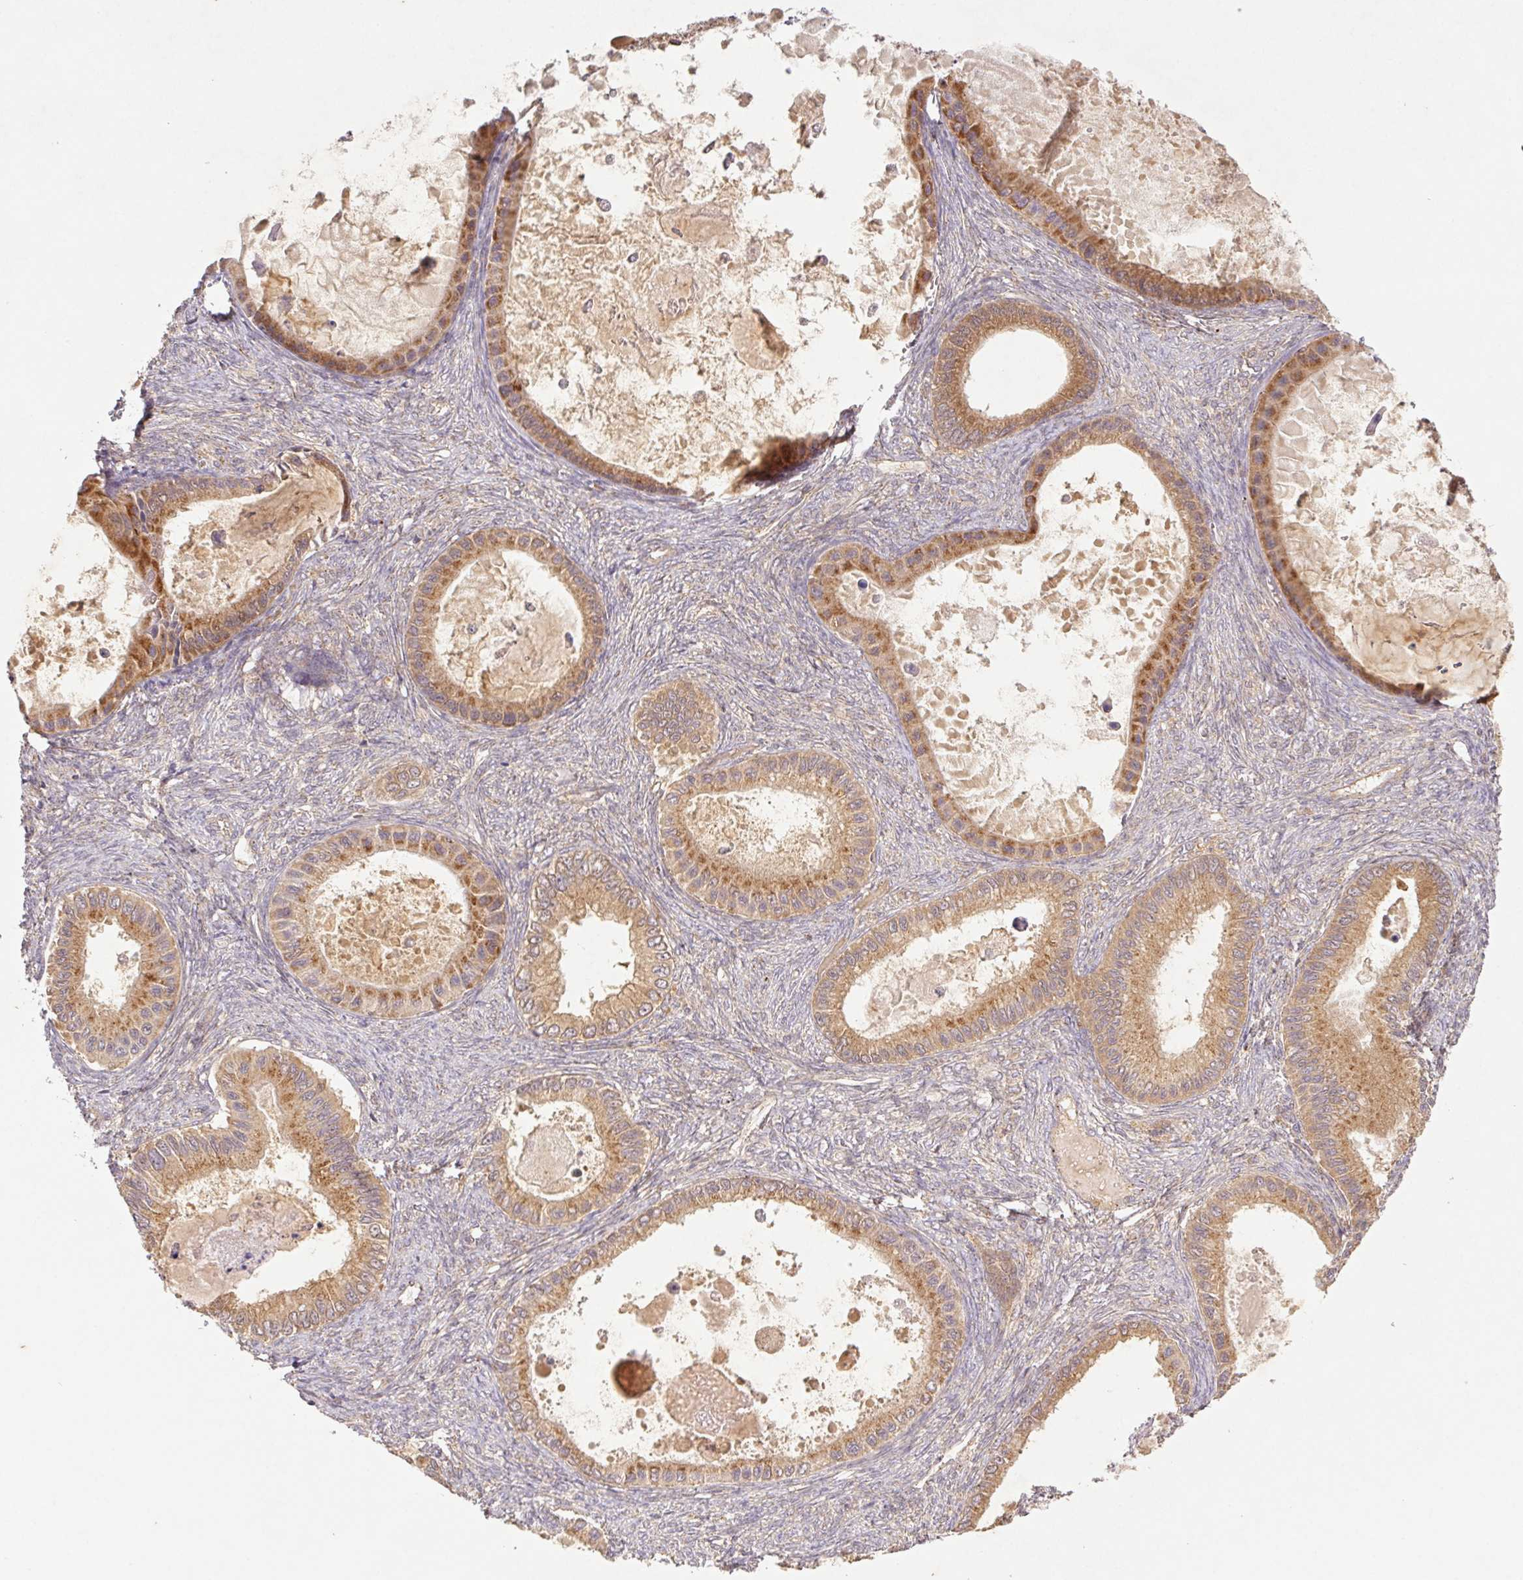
{"staining": {"intensity": "moderate", "quantity": ">75%", "location": "cytoplasmic/membranous"}, "tissue": "ovarian cancer", "cell_type": "Tumor cells", "image_type": "cancer", "snomed": [{"axis": "morphology", "description": "Cystadenocarcinoma, mucinous, NOS"}, {"axis": "topography", "description": "Ovary"}], "caption": "Moderate cytoplasmic/membranous positivity is present in about >75% of tumor cells in ovarian mucinous cystadenocarcinoma.", "gene": "MTHFD1", "patient": {"sex": "female", "age": 64}}